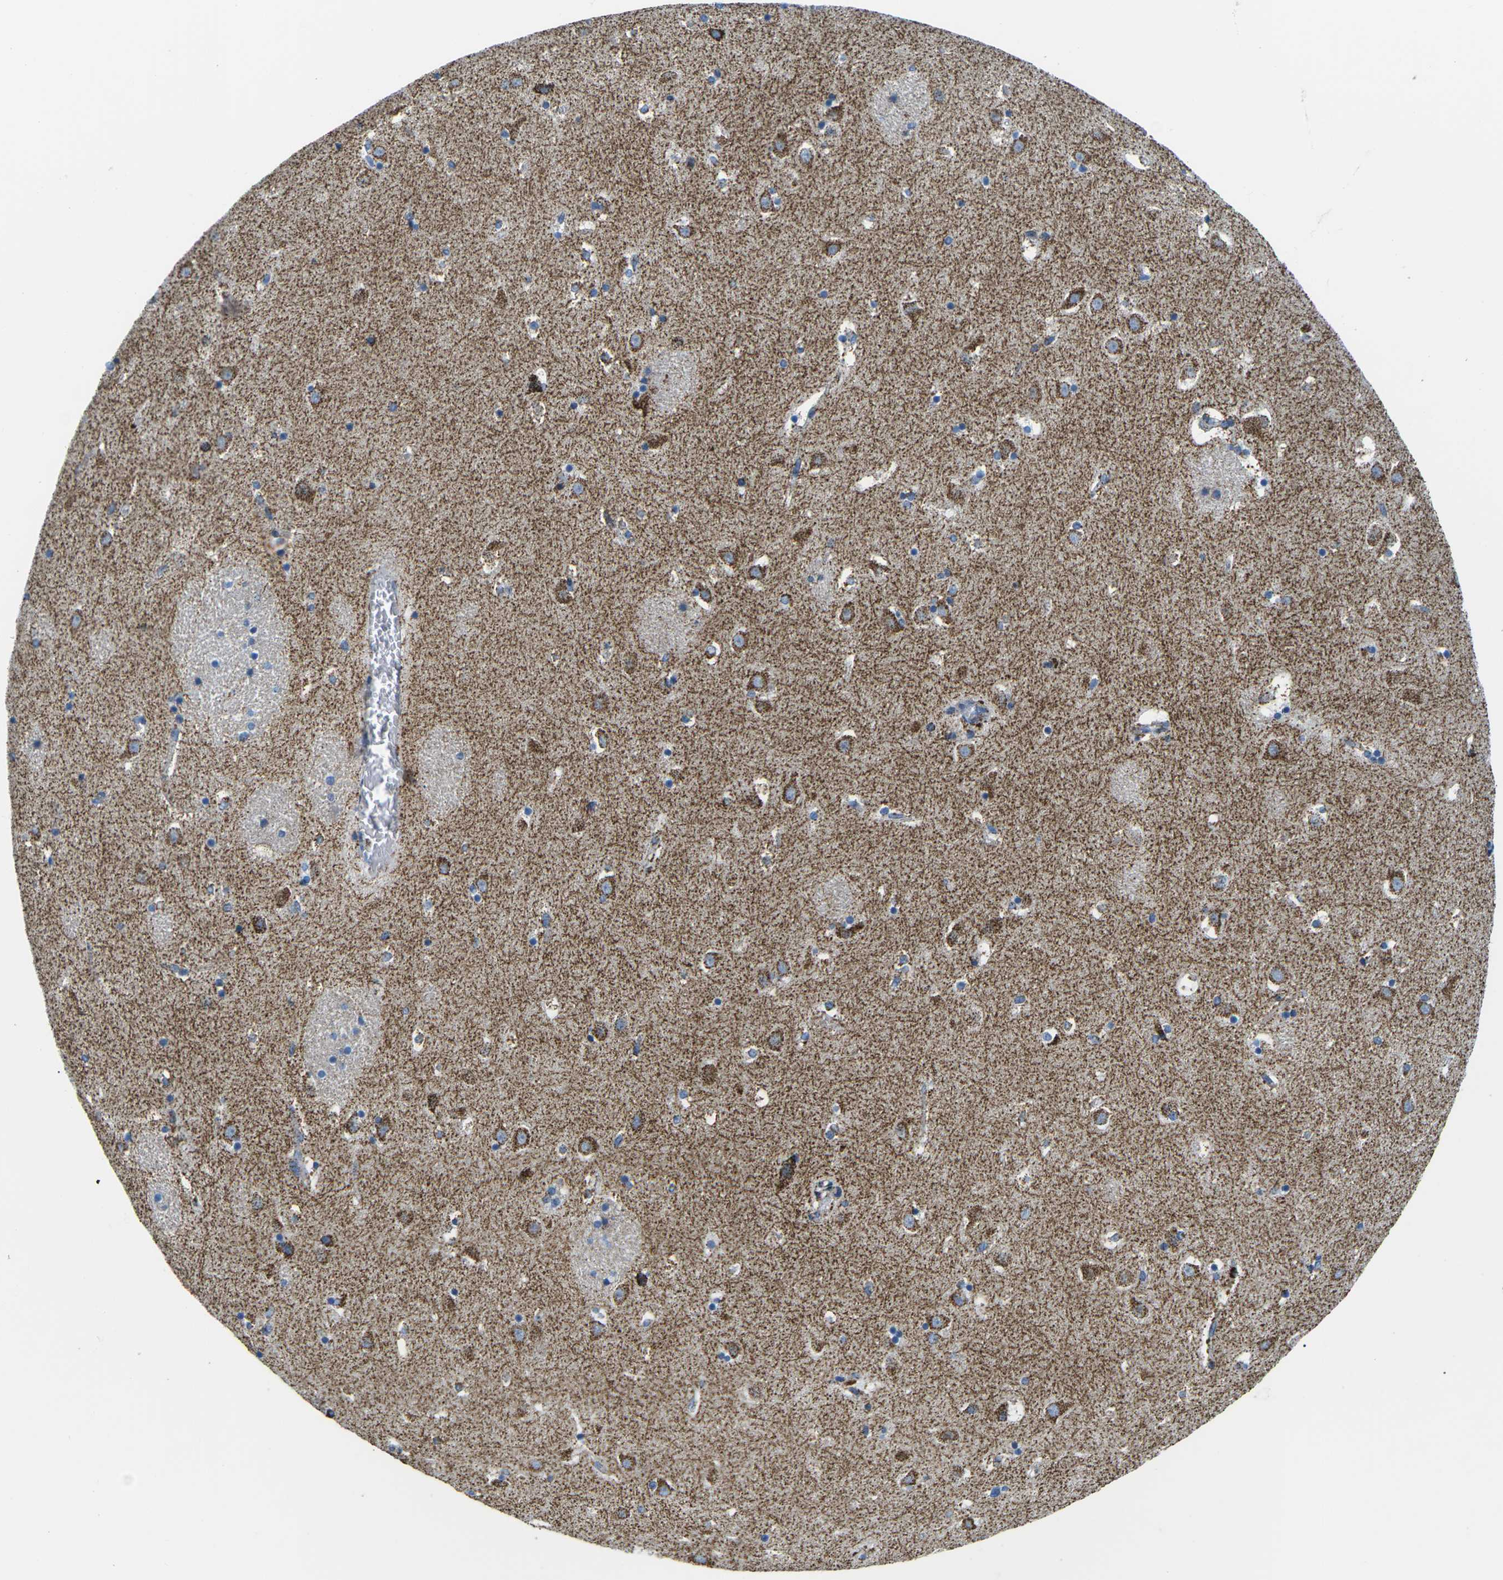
{"staining": {"intensity": "moderate", "quantity": "<25%", "location": "cytoplasmic/membranous"}, "tissue": "caudate", "cell_type": "Glial cells", "image_type": "normal", "snomed": [{"axis": "morphology", "description": "Normal tissue, NOS"}, {"axis": "topography", "description": "Lateral ventricle wall"}], "caption": "Immunohistochemistry (IHC) of benign caudate reveals low levels of moderate cytoplasmic/membranous staining in approximately <25% of glial cells.", "gene": "COX6C", "patient": {"sex": "male", "age": 45}}